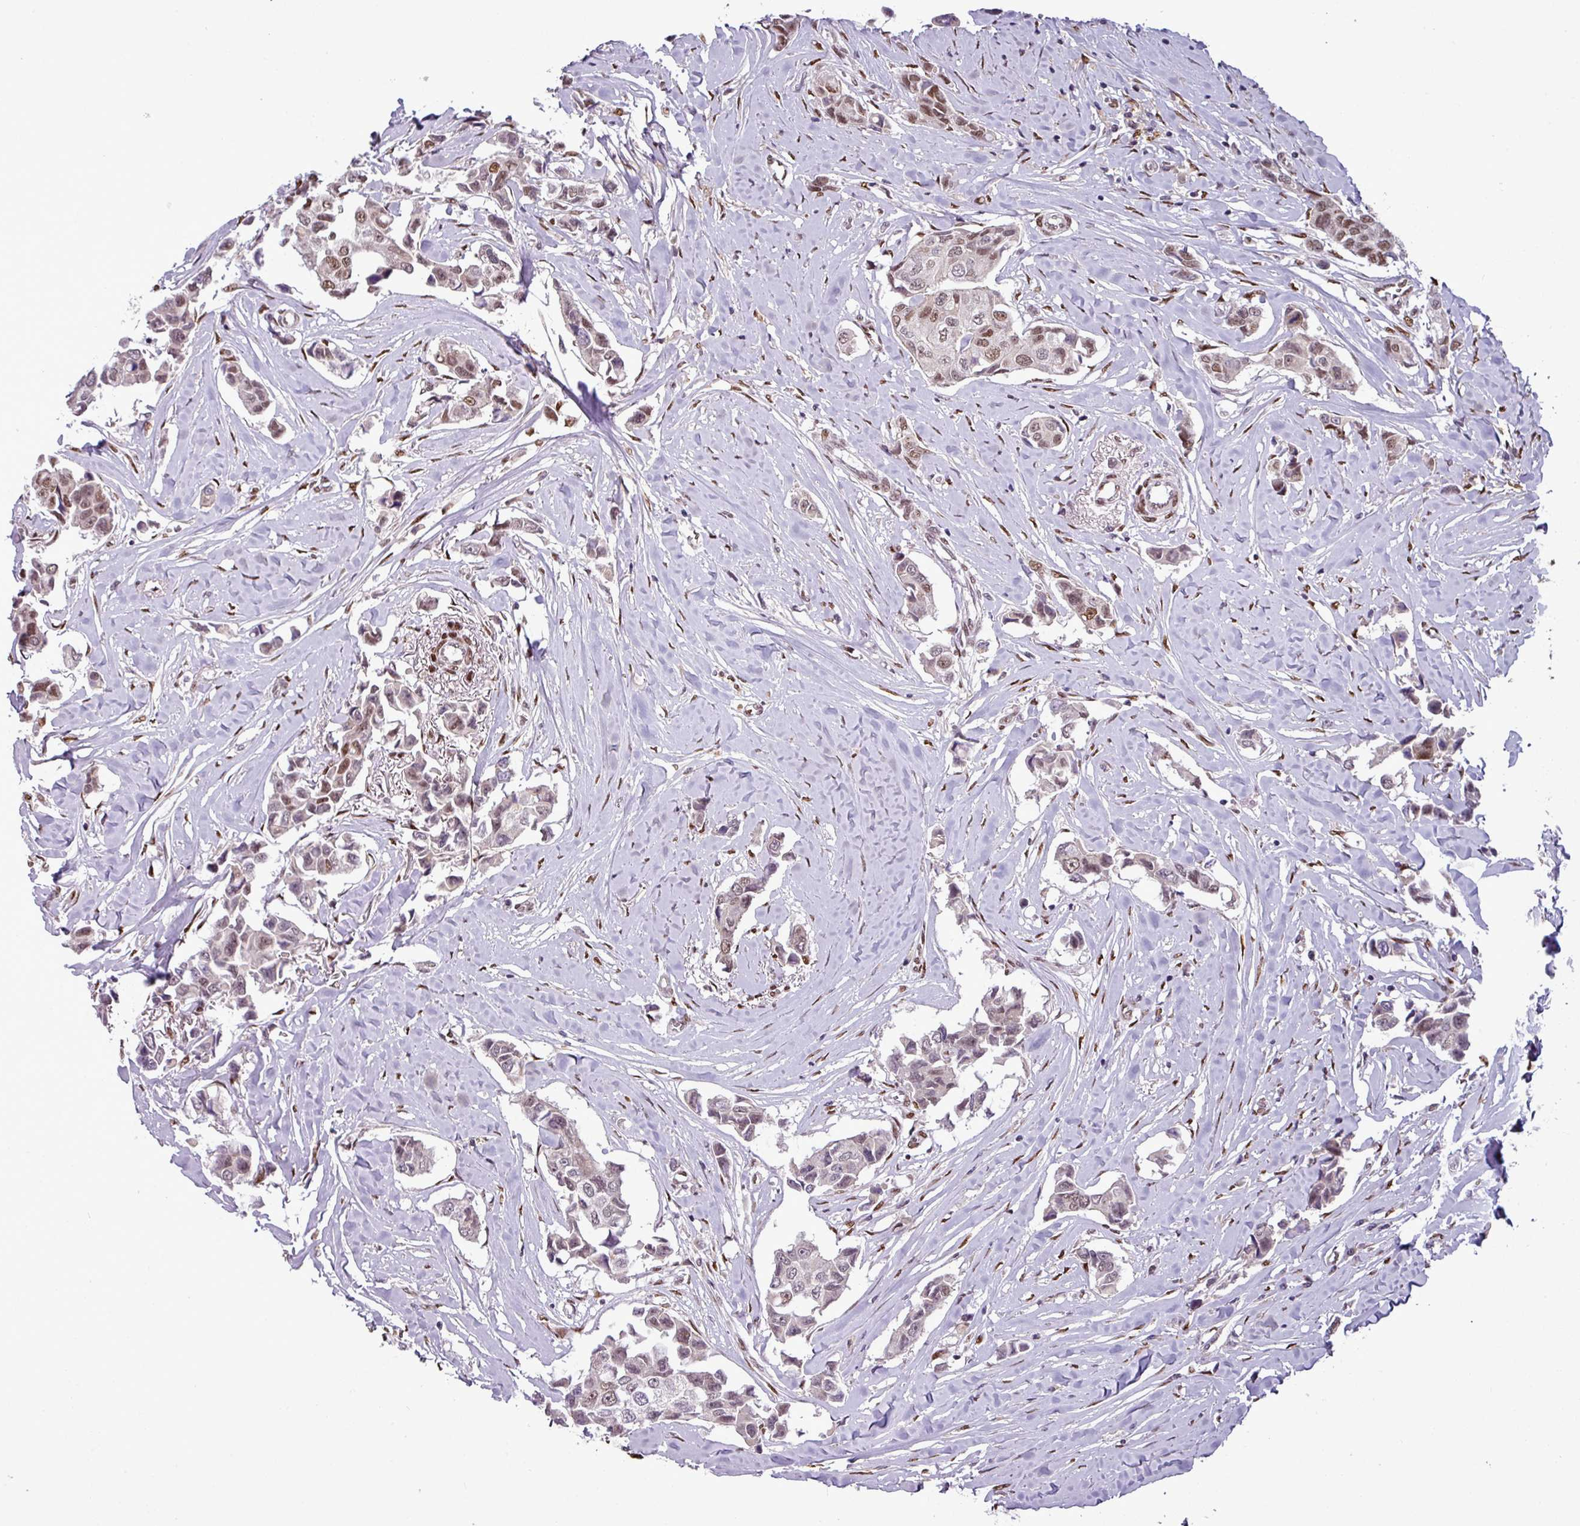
{"staining": {"intensity": "moderate", "quantity": "25%-75%", "location": "nuclear"}, "tissue": "breast cancer", "cell_type": "Tumor cells", "image_type": "cancer", "snomed": [{"axis": "morphology", "description": "Duct carcinoma"}, {"axis": "topography", "description": "Breast"}], "caption": "Immunohistochemical staining of intraductal carcinoma (breast) demonstrates moderate nuclear protein staining in approximately 25%-75% of tumor cells. (Stains: DAB in brown, nuclei in blue, Microscopy: brightfield microscopy at high magnification).", "gene": "IRF2BPL", "patient": {"sex": "female", "age": 80}}